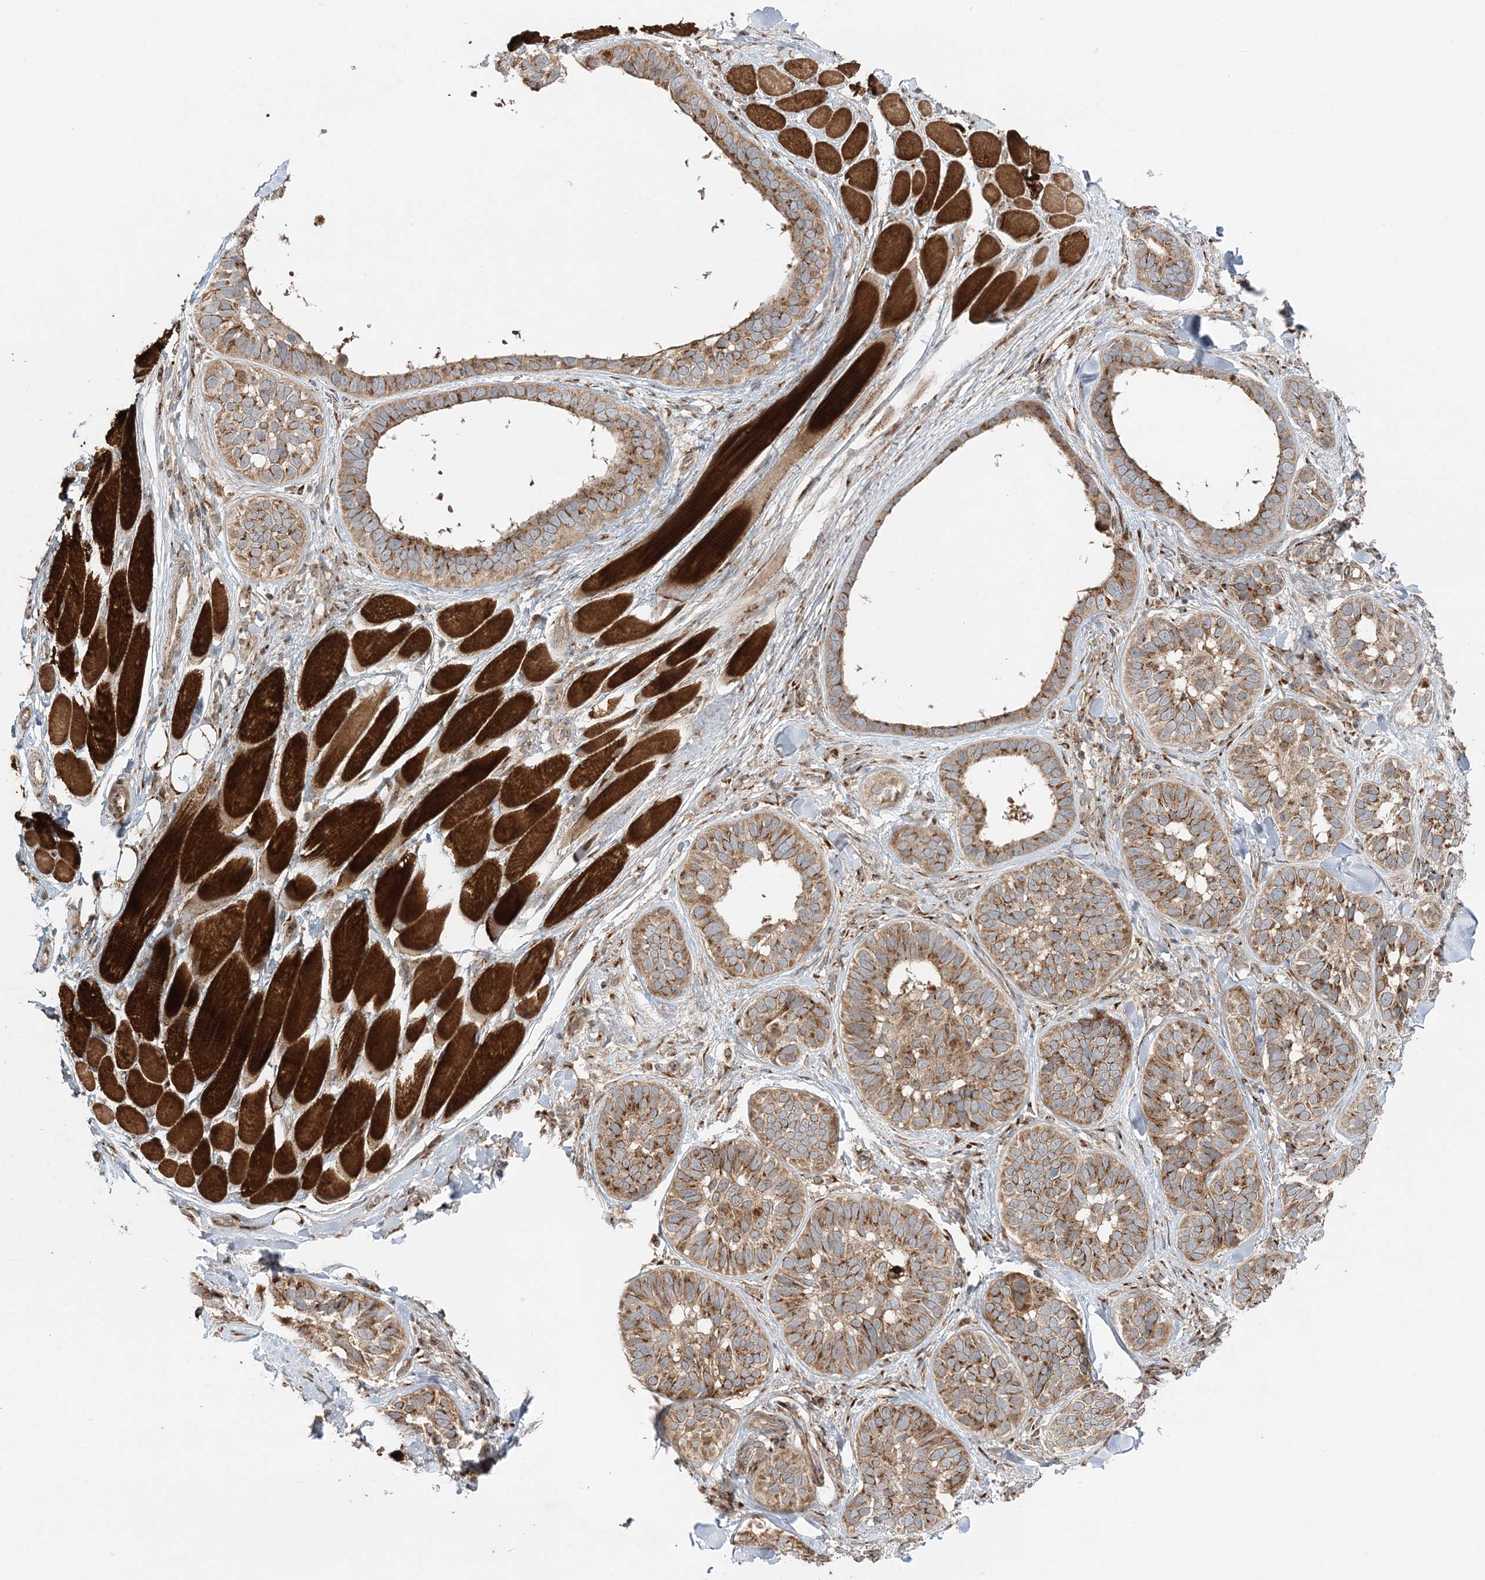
{"staining": {"intensity": "moderate", "quantity": ">75%", "location": "cytoplasmic/membranous"}, "tissue": "skin cancer", "cell_type": "Tumor cells", "image_type": "cancer", "snomed": [{"axis": "morphology", "description": "Basal cell carcinoma"}, {"axis": "topography", "description": "Skin"}], "caption": "Skin basal cell carcinoma stained with DAB immunohistochemistry reveals medium levels of moderate cytoplasmic/membranous expression in about >75% of tumor cells.", "gene": "ABCC3", "patient": {"sex": "male", "age": 62}}